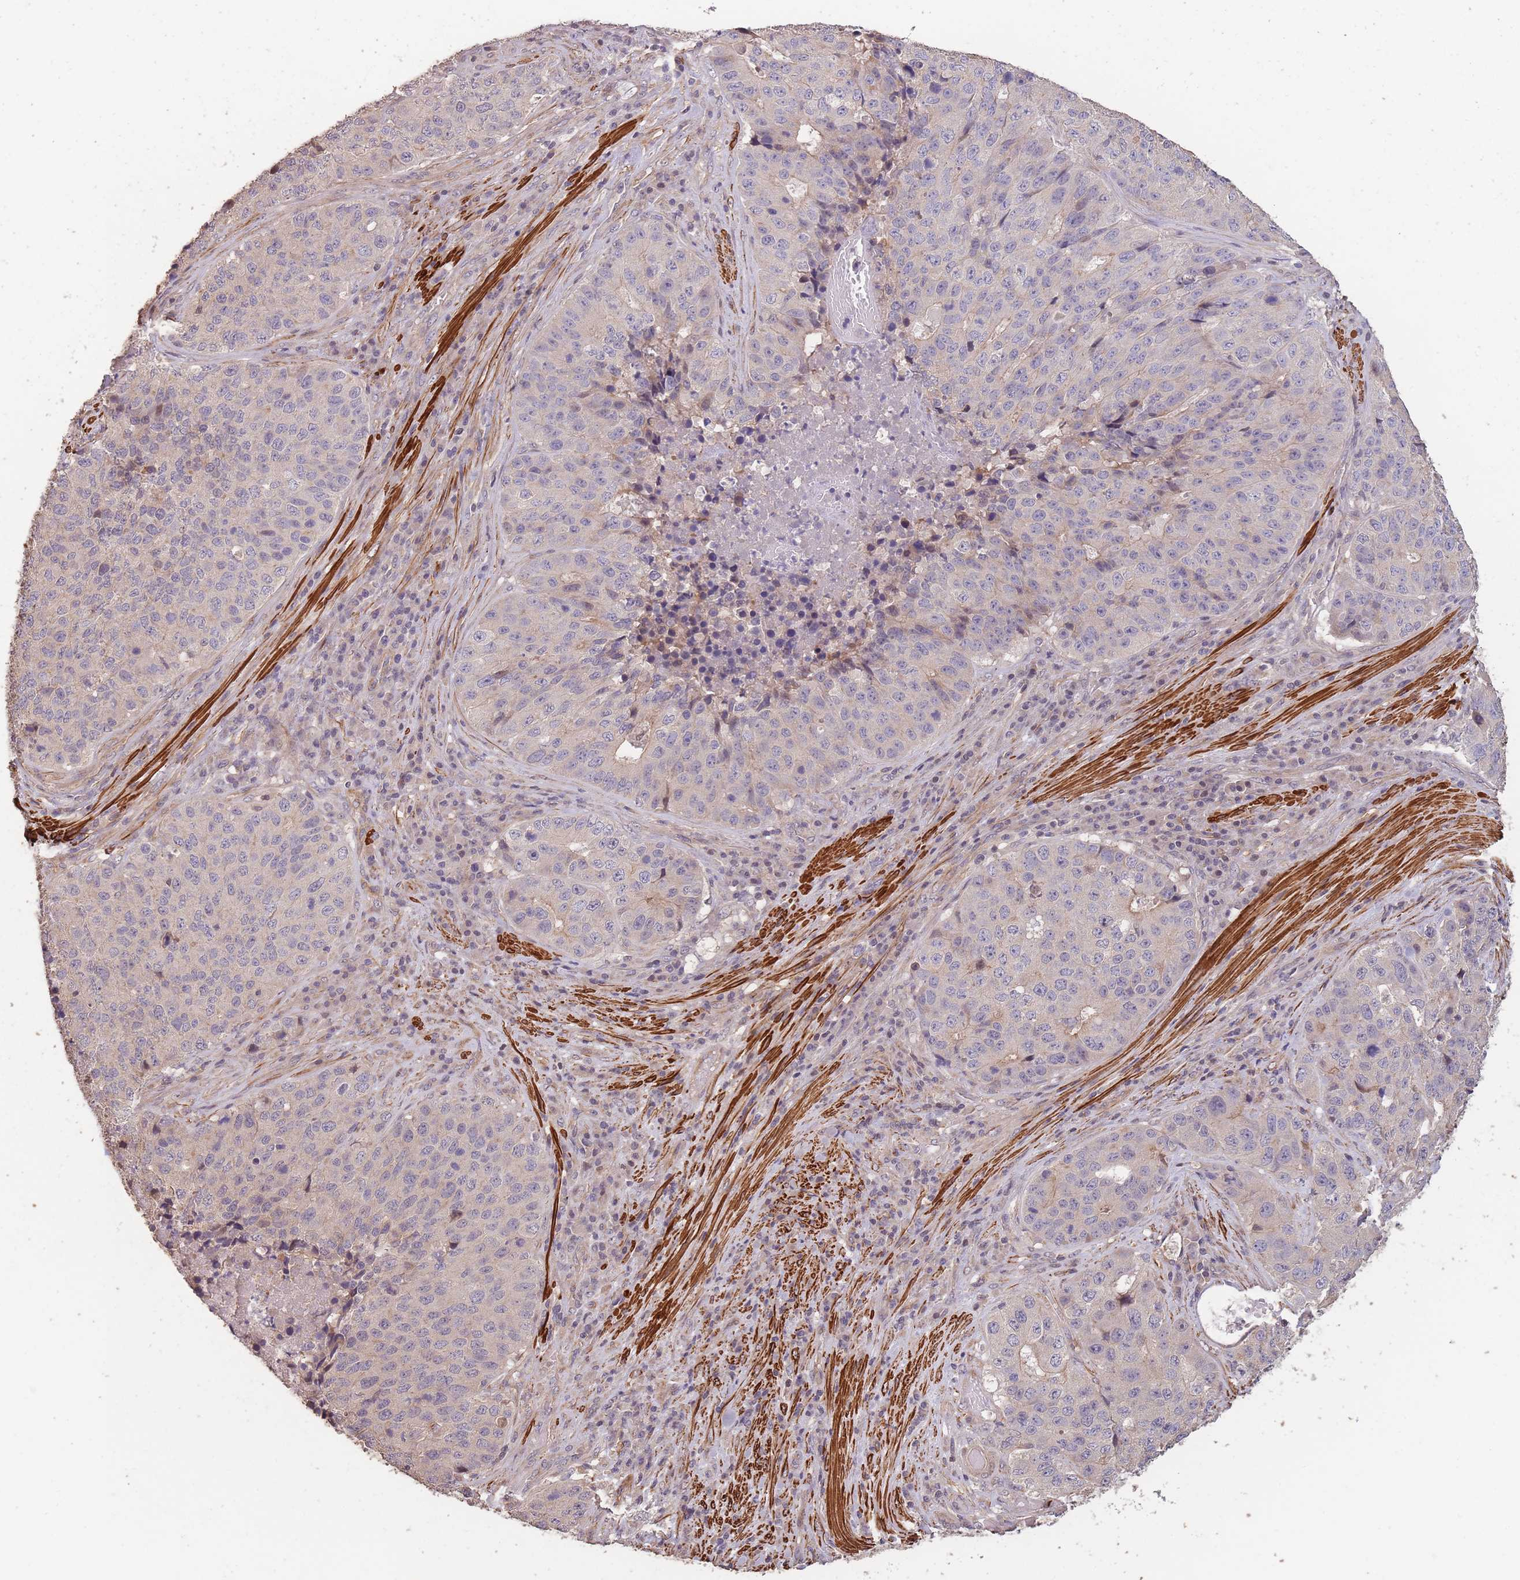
{"staining": {"intensity": "negative", "quantity": "none", "location": "none"}, "tissue": "stomach cancer", "cell_type": "Tumor cells", "image_type": "cancer", "snomed": [{"axis": "morphology", "description": "Adenocarcinoma, NOS"}, {"axis": "topography", "description": "Stomach"}], "caption": "Immunohistochemistry micrograph of stomach cancer stained for a protein (brown), which shows no expression in tumor cells.", "gene": "NLRC4", "patient": {"sex": "male", "age": 71}}